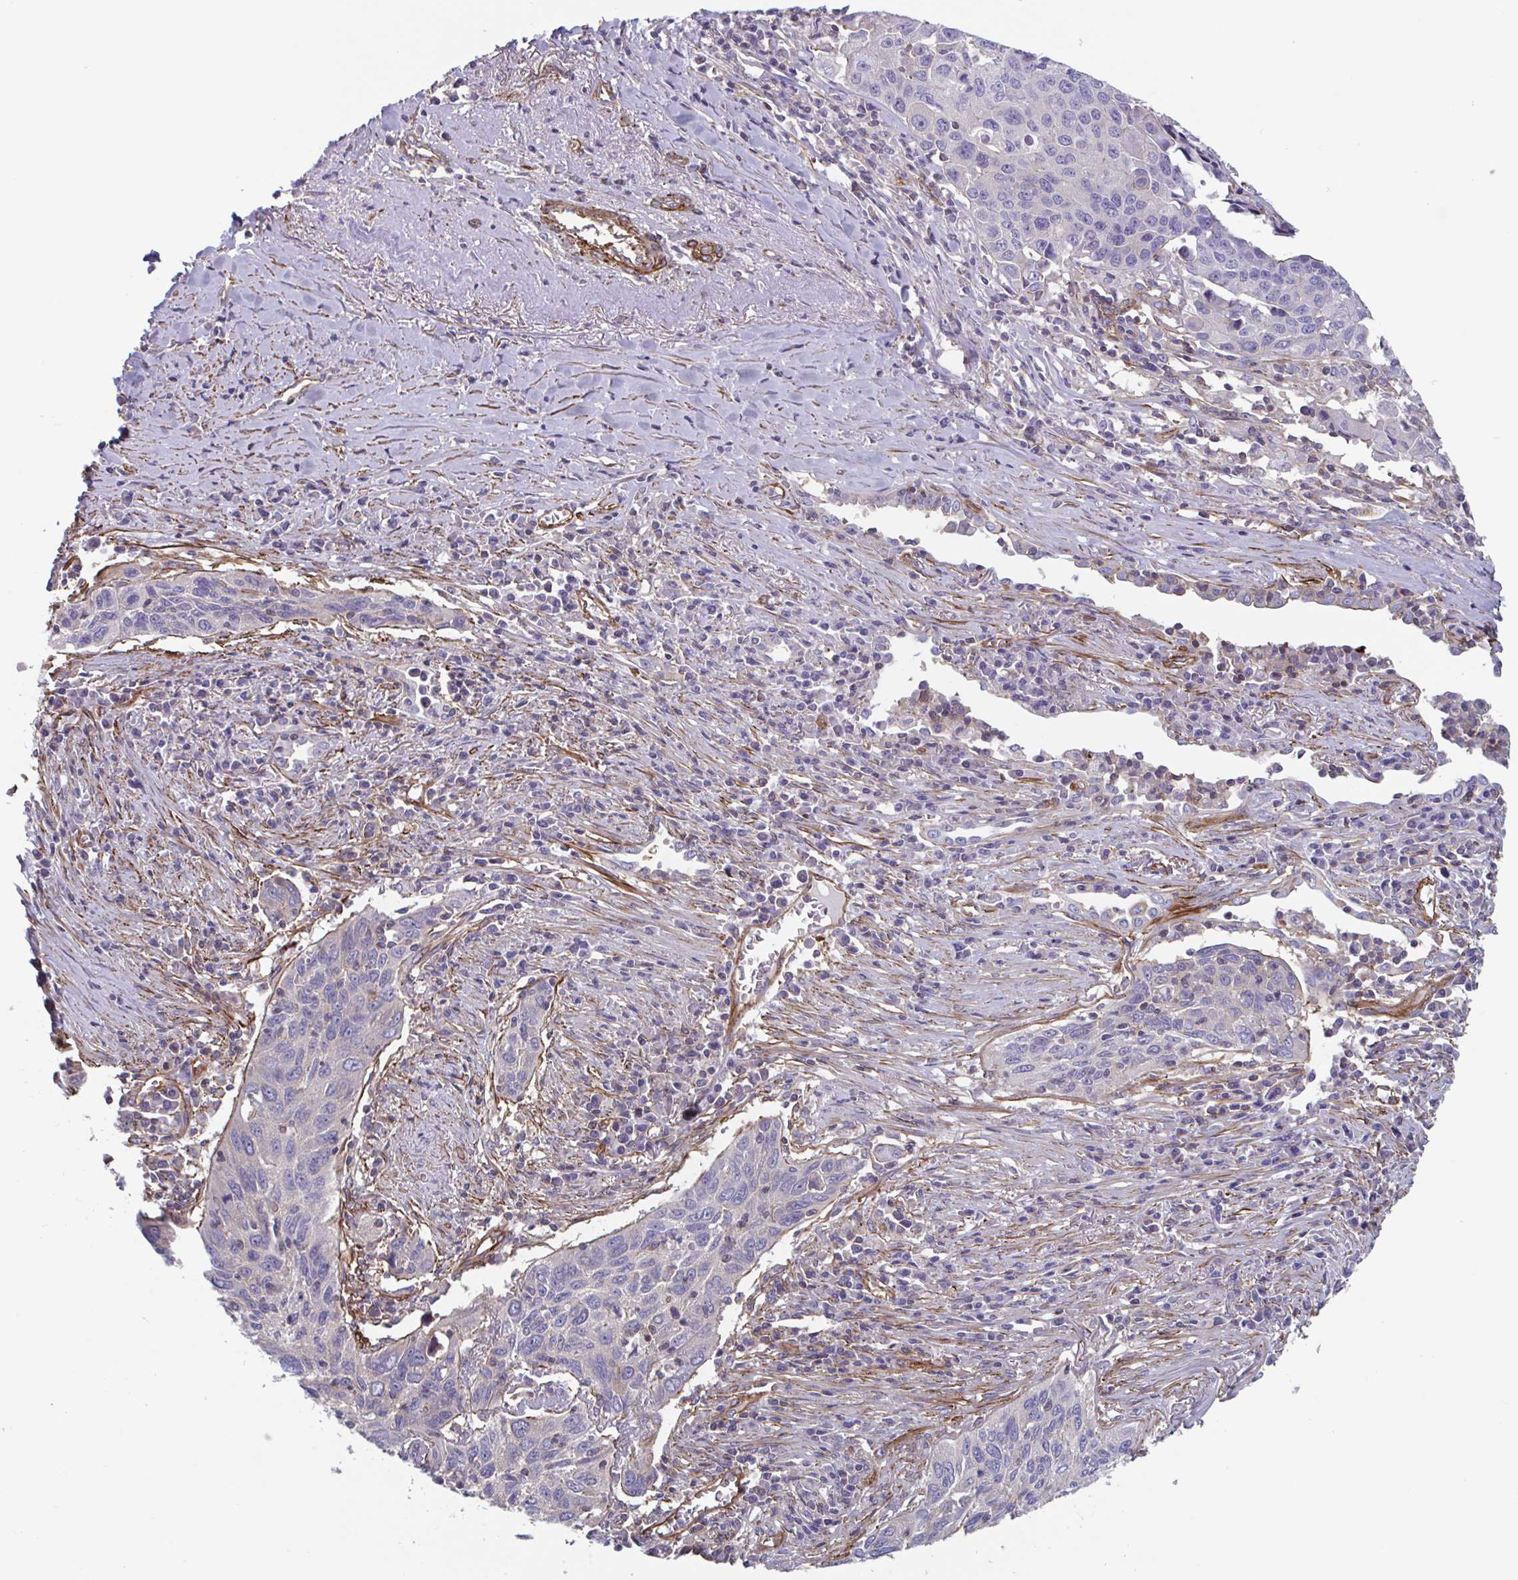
{"staining": {"intensity": "negative", "quantity": "none", "location": "none"}, "tissue": "lung cancer", "cell_type": "Tumor cells", "image_type": "cancer", "snomed": [{"axis": "morphology", "description": "Squamous cell carcinoma, NOS"}, {"axis": "topography", "description": "Lung"}], "caption": "Tumor cells show no significant protein positivity in lung cancer (squamous cell carcinoma).", "gene": "SHISA7", "patient": {"sex": "female", "age": 66}}